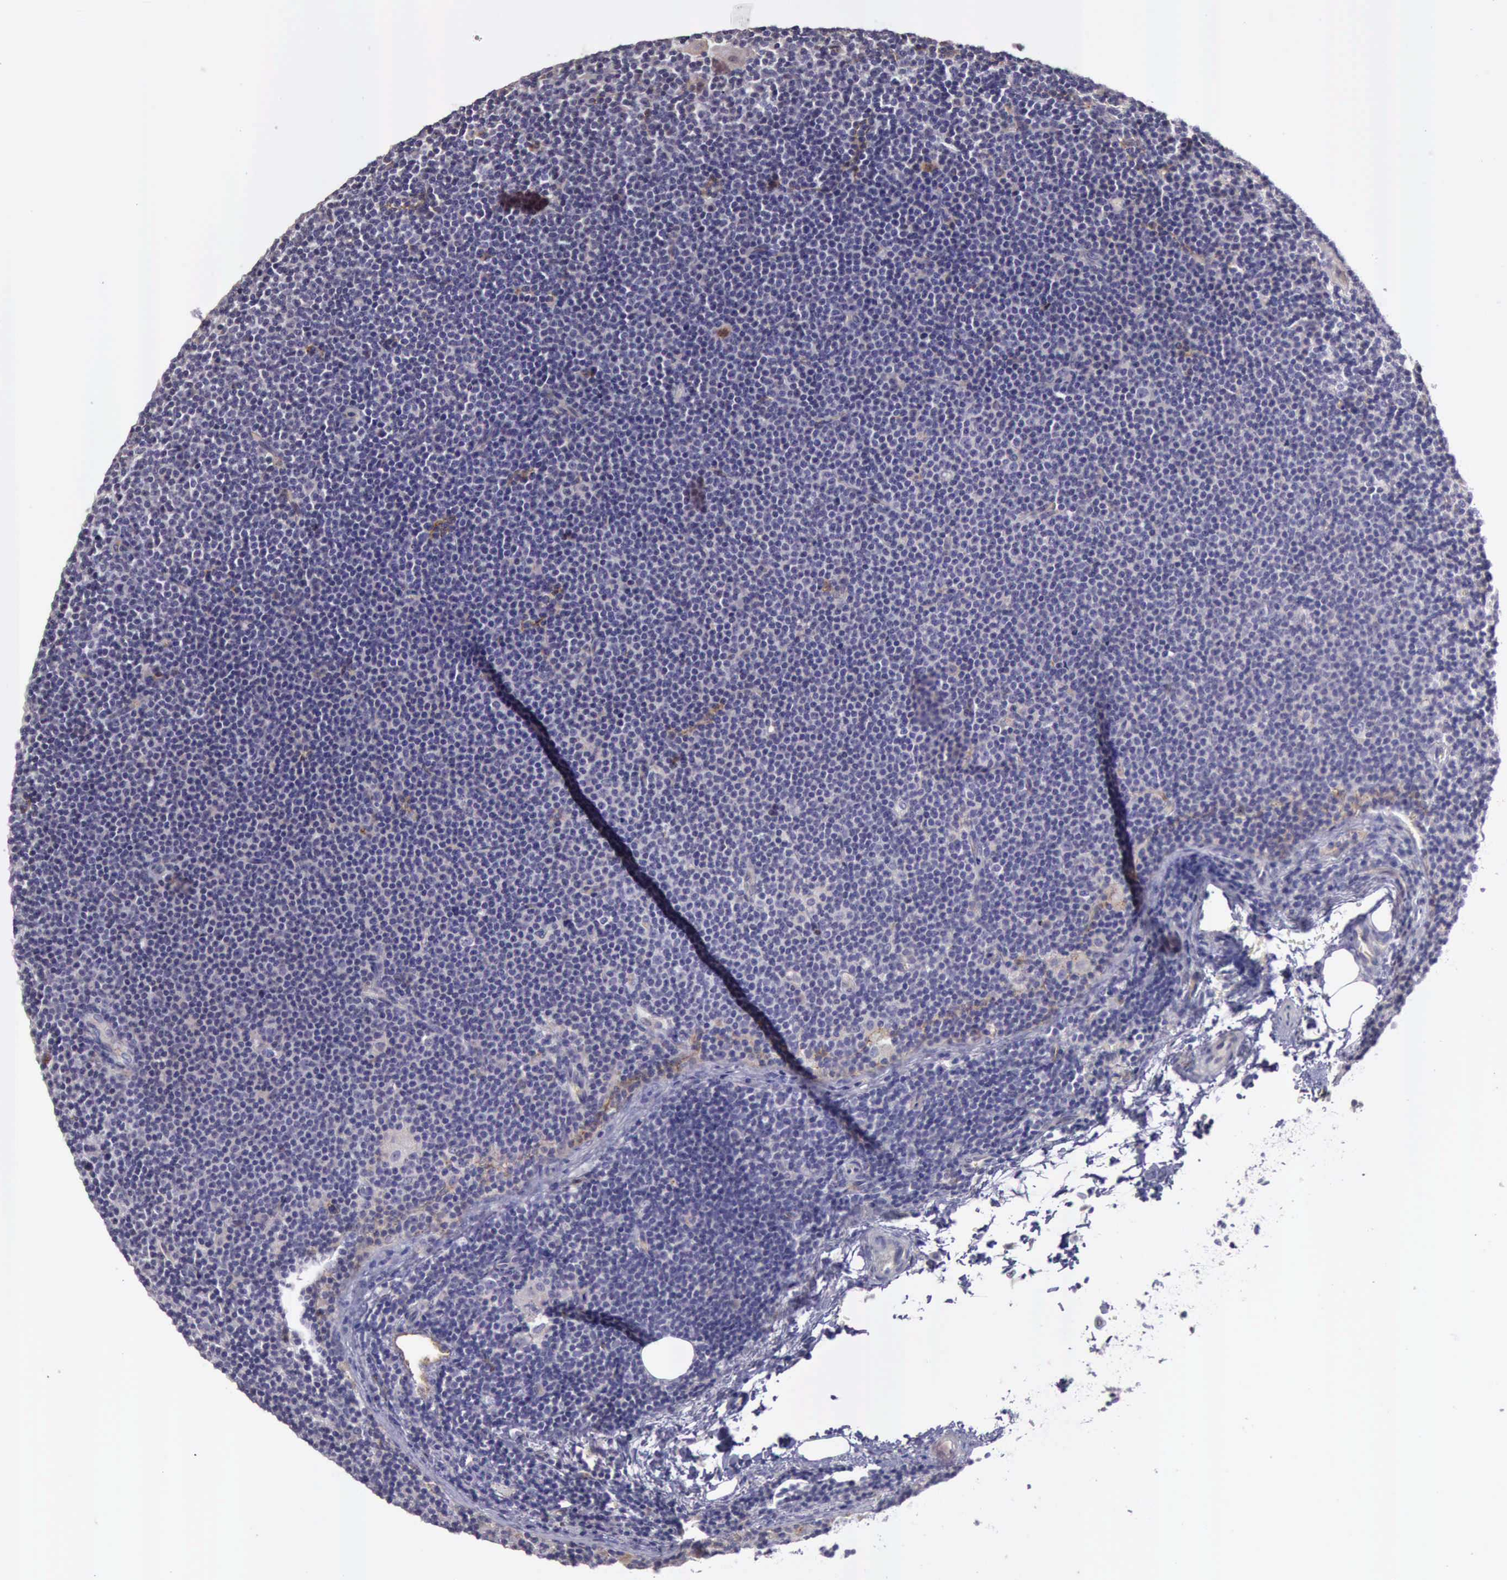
{"staining": {"intensity": "negative", "quantity": "none", "location": "none"}, "tissue": "lymphoma", "cell_type": "Tumor cells", "image_type": "cancer", "snomed": [{"axis": "morphology", "description": "Malignant lymphoma, non-Hodgkin's type, Low grade"}, {"axis": "topography", "description": "Lymph node"}], "caption": "A high-resolution histopathology image shows IHC staining of lymphoma, which exhibits no significant staining in tumor cells. (Stains: DAB (3,3'-diaminobenzidine) IHC with hematoxylin counter stain, Microscopy: brightfield microscopy at high magnification).", "gene": "TCEANC", "patient": {"sex": "female", "age": 69}}